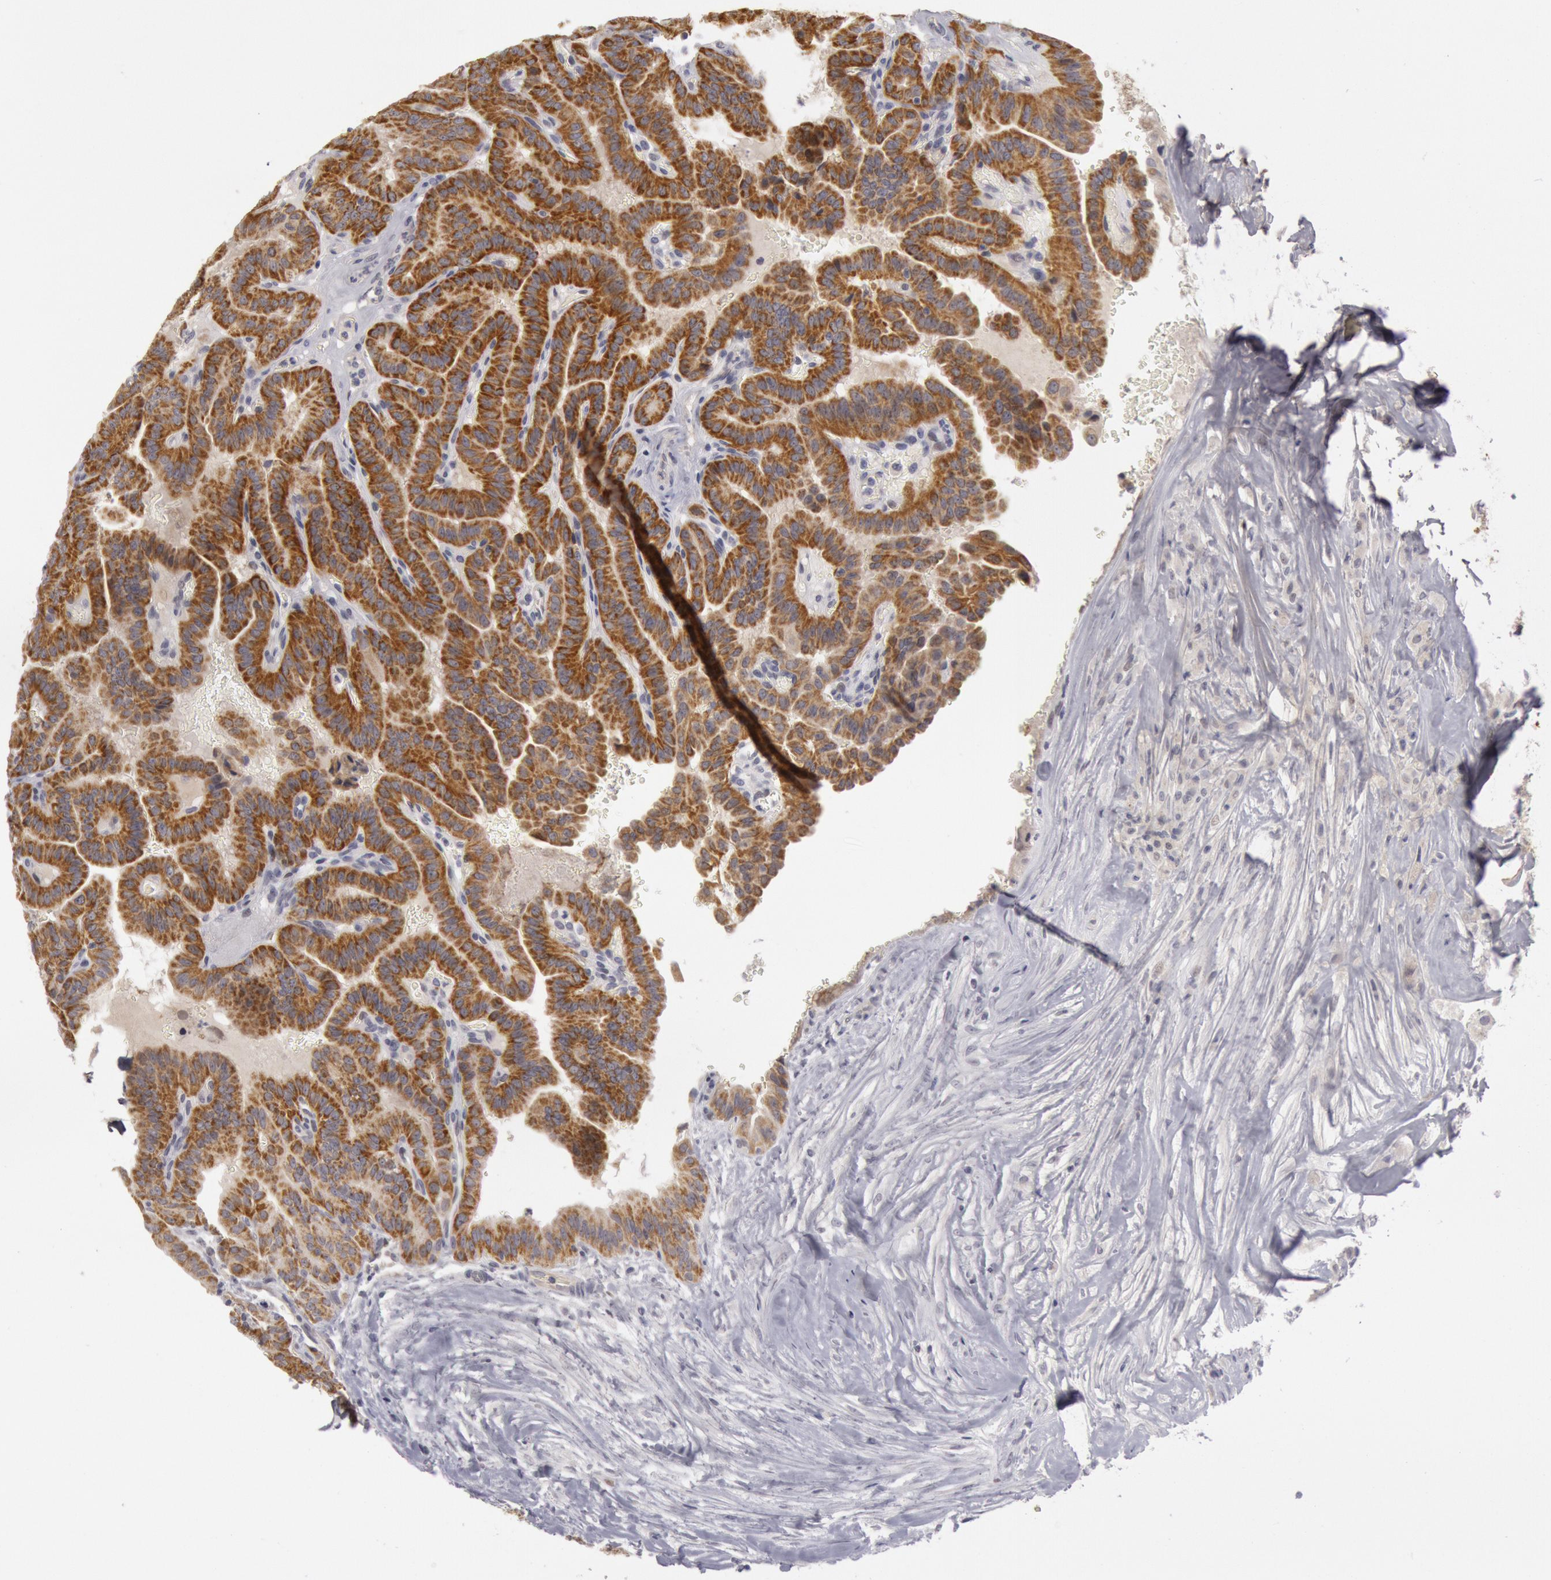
{"staining": {"intensity": "strong", "quantity": ">75%", "location": "cytoplasmic/membranous"}, "tissue": "thyroid cancer", "cell_type": "Tumor cells", "image_type": "cancer", "snomed": [{"axis": "morphology", "description": "Papillary adenocarcinoma, NOS"}, {"axis": "topography", "description": "Thyroid gland"}], "caption": "A histopathology image of human papillary adenocarcinoma (thyroid) stained for a protein displays strong cytoplasmic/membranous brown staining in tumor cells.", "gene": "JOSD1", "patient": {"sex": "male", "age": 87}}